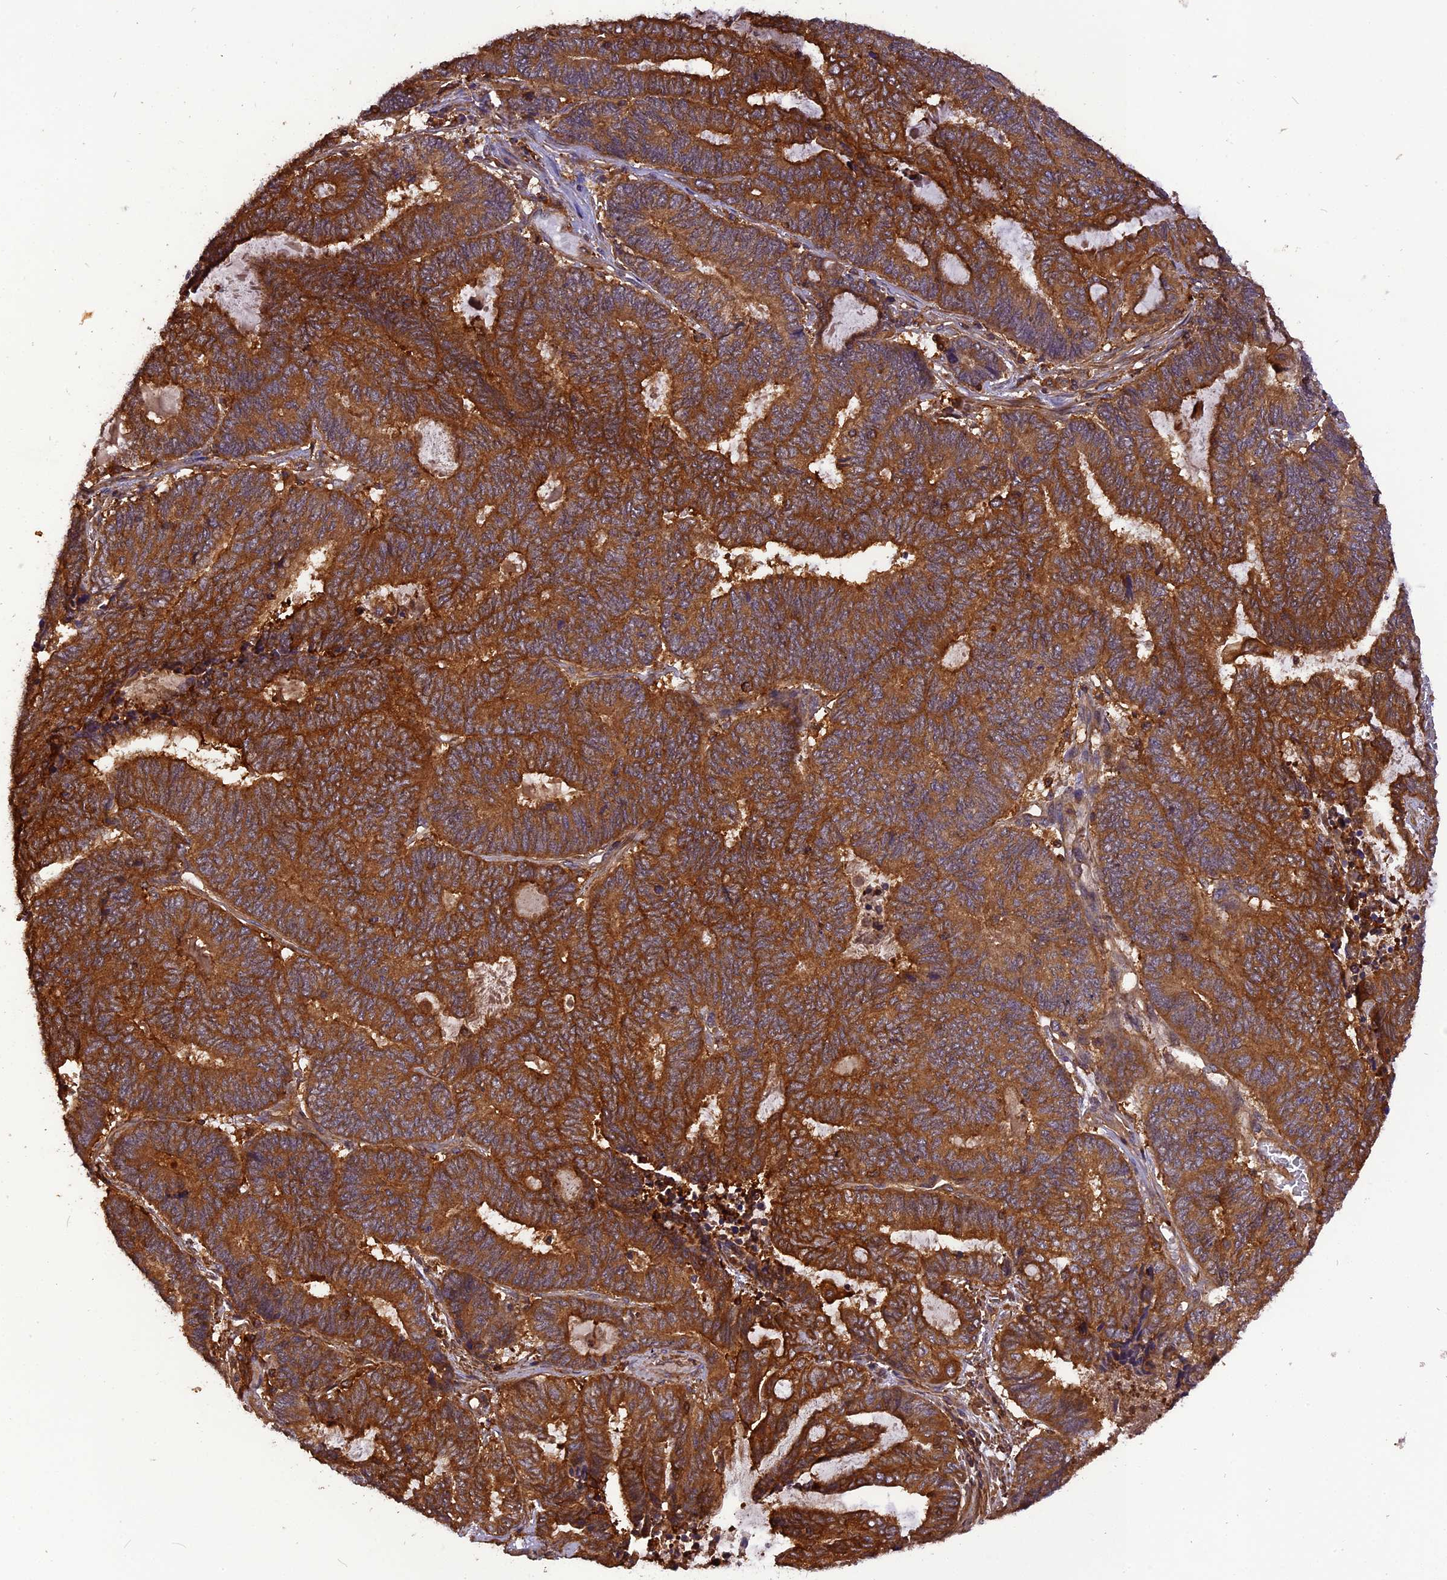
{"staining": {"intensity": "strong", "quantity": ">75%", "location": "cytoplasmic/membranous"}, "tissue": "endometrial cancer", "cell_type": "Tumor cells", "image_type": "cancer", "snomed": [{"axis": "morphology", "description": "Adenocarcinoma, NOS"}, {"axis": "topography", "description": "Uterus"}, {"axis": "topography", "description": "Endometrium"}], "caption": "A high amount of strong cytoplasmic/membranous positivity is present in approximately >75% of tumor cells in endometrial adenocarcinoma tissue. (Brightfield microscopy of DAB IHC at high magnification).", "gene": "STOML1", "patient": {"sex": "female", "age": 70}}